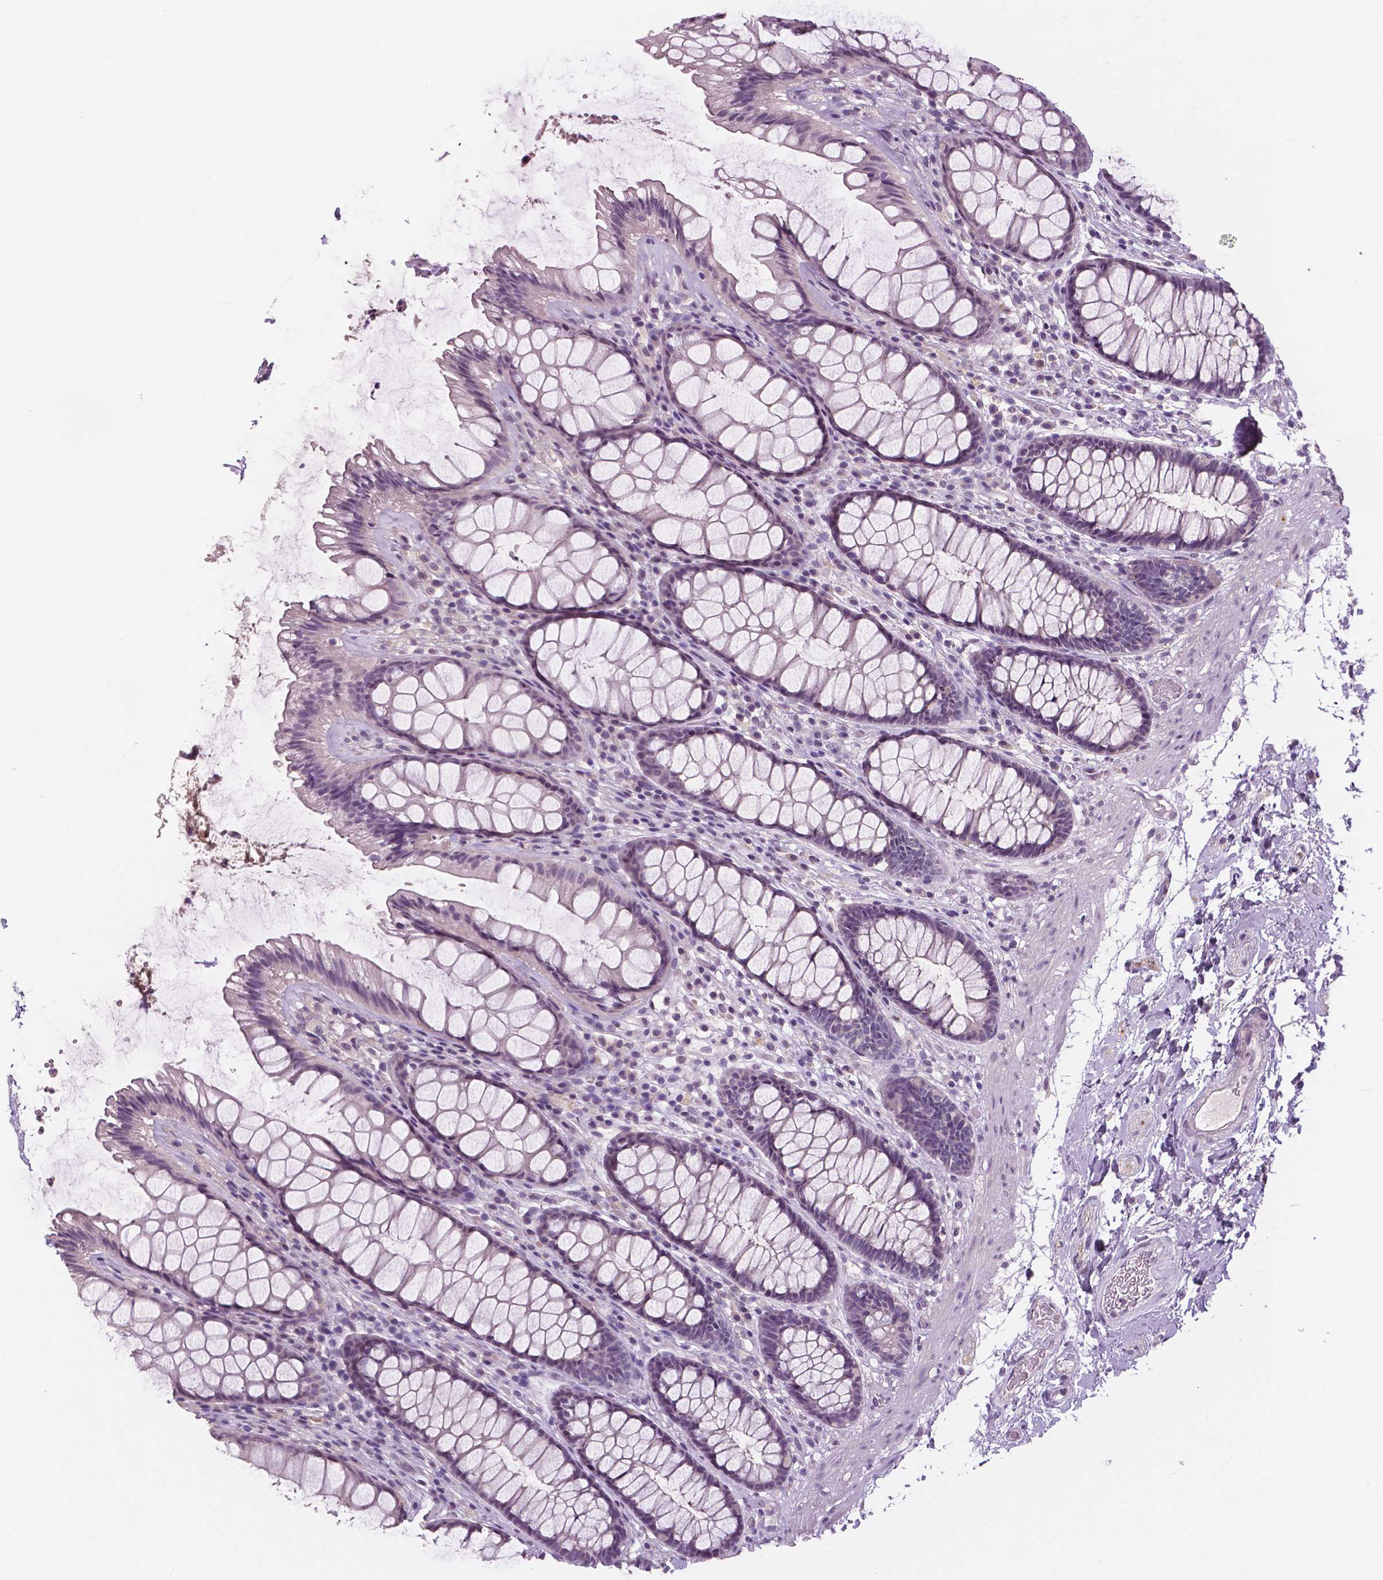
{"staining": {"intensity": "negative", "quantity": "none", "location": "none"}, "tissue": "rectum", "cell_type": "Glandular cells", "image_type": "normal", "snomed": [{"axis": "morphology", "description": "Normal tissue, NOS"}, {"axis": "topography", "description": "Rectum"}], "caption": "Histopathology image shows no significant protein positivity in glandular cells of benign rectum. (Stains: DAB IHC with hematoxylin counter stain, Microscopy: brightfield microscopy at high magnification).", "gene": "NECAB1", "patient": {"sex": "male", "age": 72}}